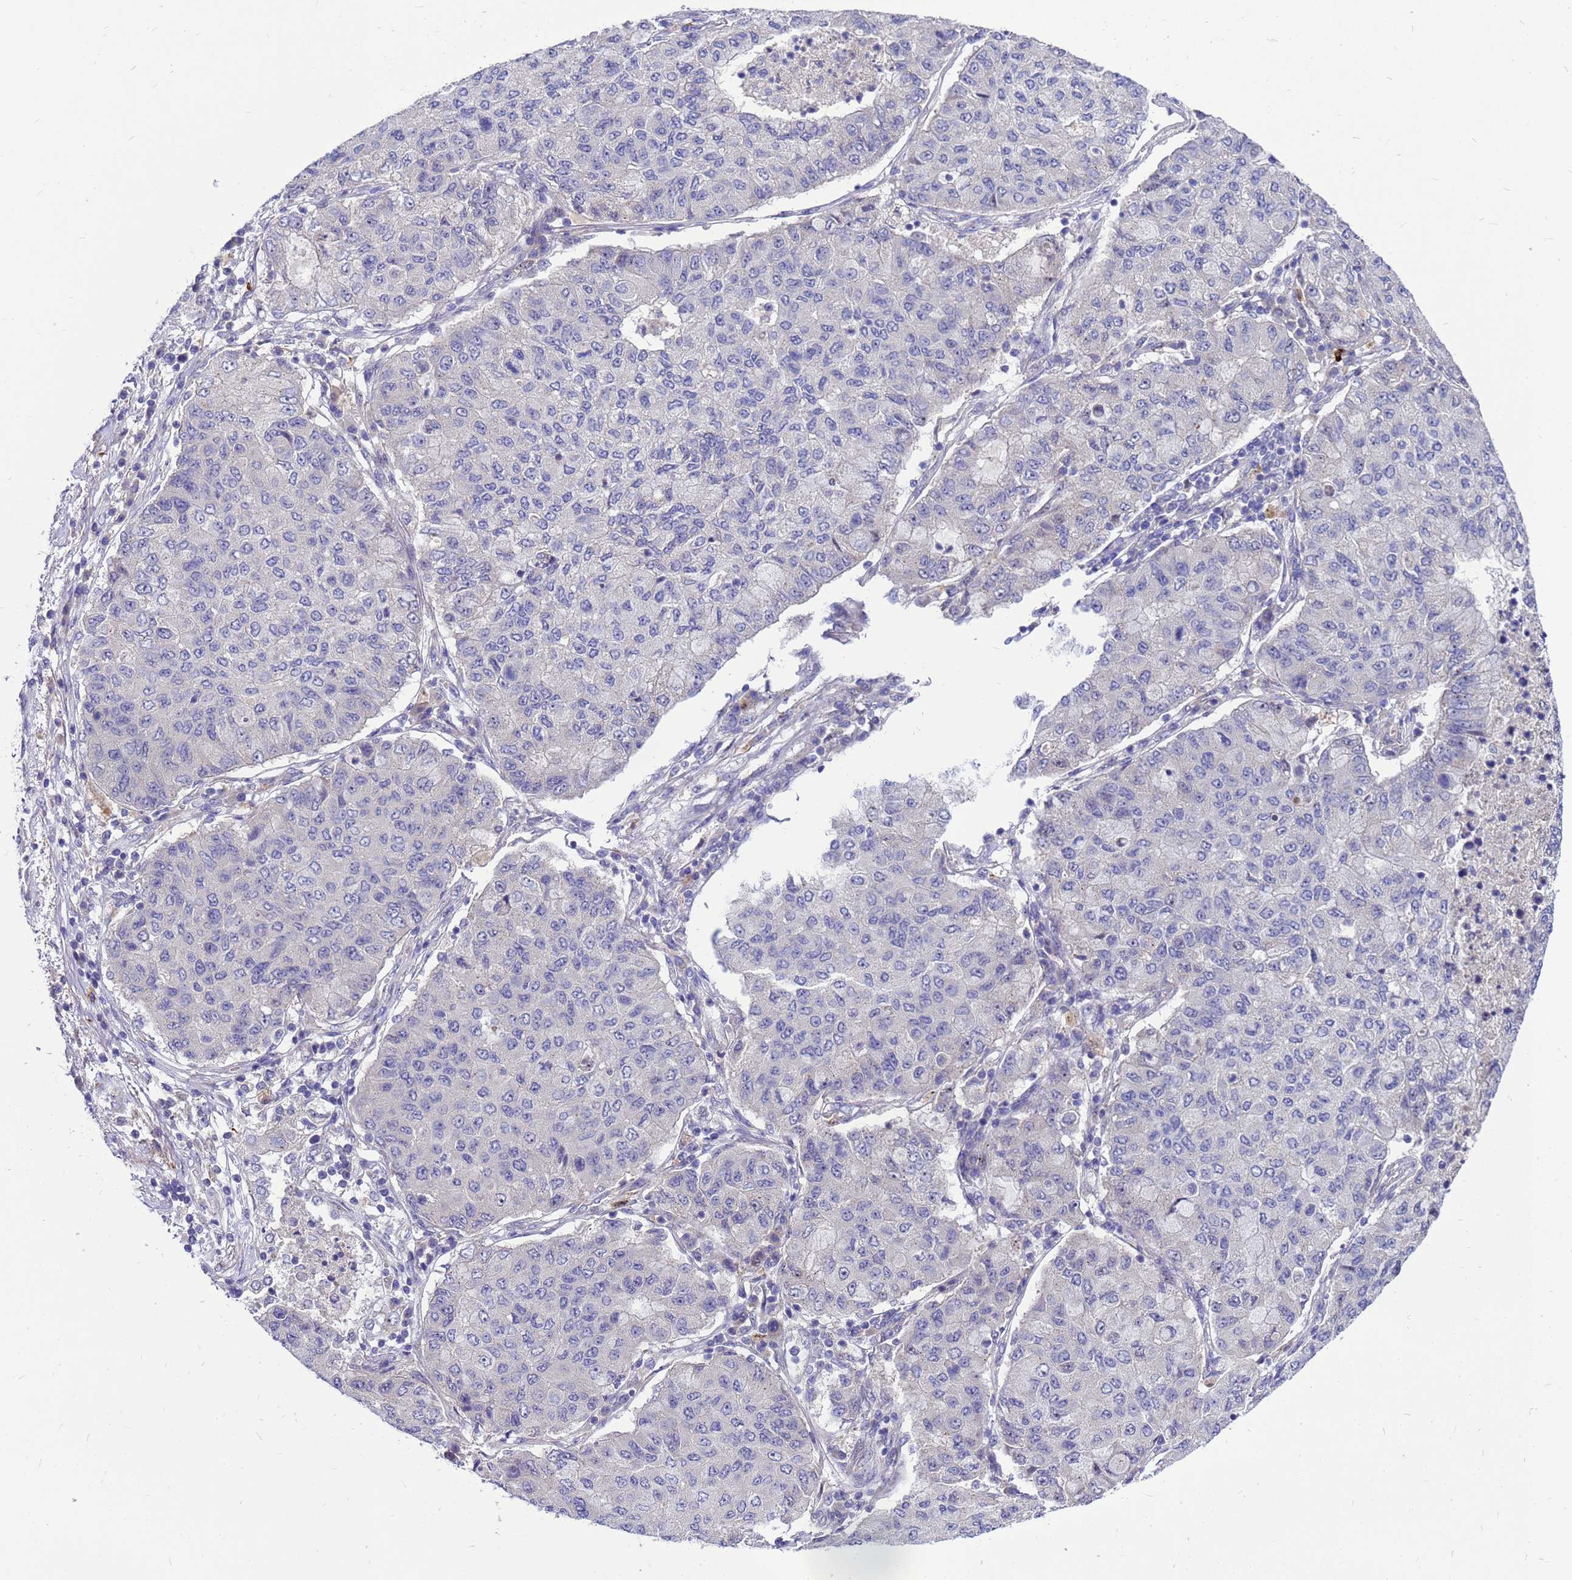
{"staining": {"intensity": "negative", "quantity": "none", "location": "none"}, "tissue": "lung cancer", "cell_type": "Tumor cells", "image_type": "cancer", "snomed": [{"axis": "morphology", "description": "Squamous cell carcinoma, NOS"}, {"axis": "topography", "description": "Lung"}], "caption": "Immunohistochemistry histopathology image of lung squamous cell carcinoma stained for a protein (brown), which demonstrates no expression in tumor cells.", "gene": "POP7", "patient": {"sex": "male", "age": 74}}